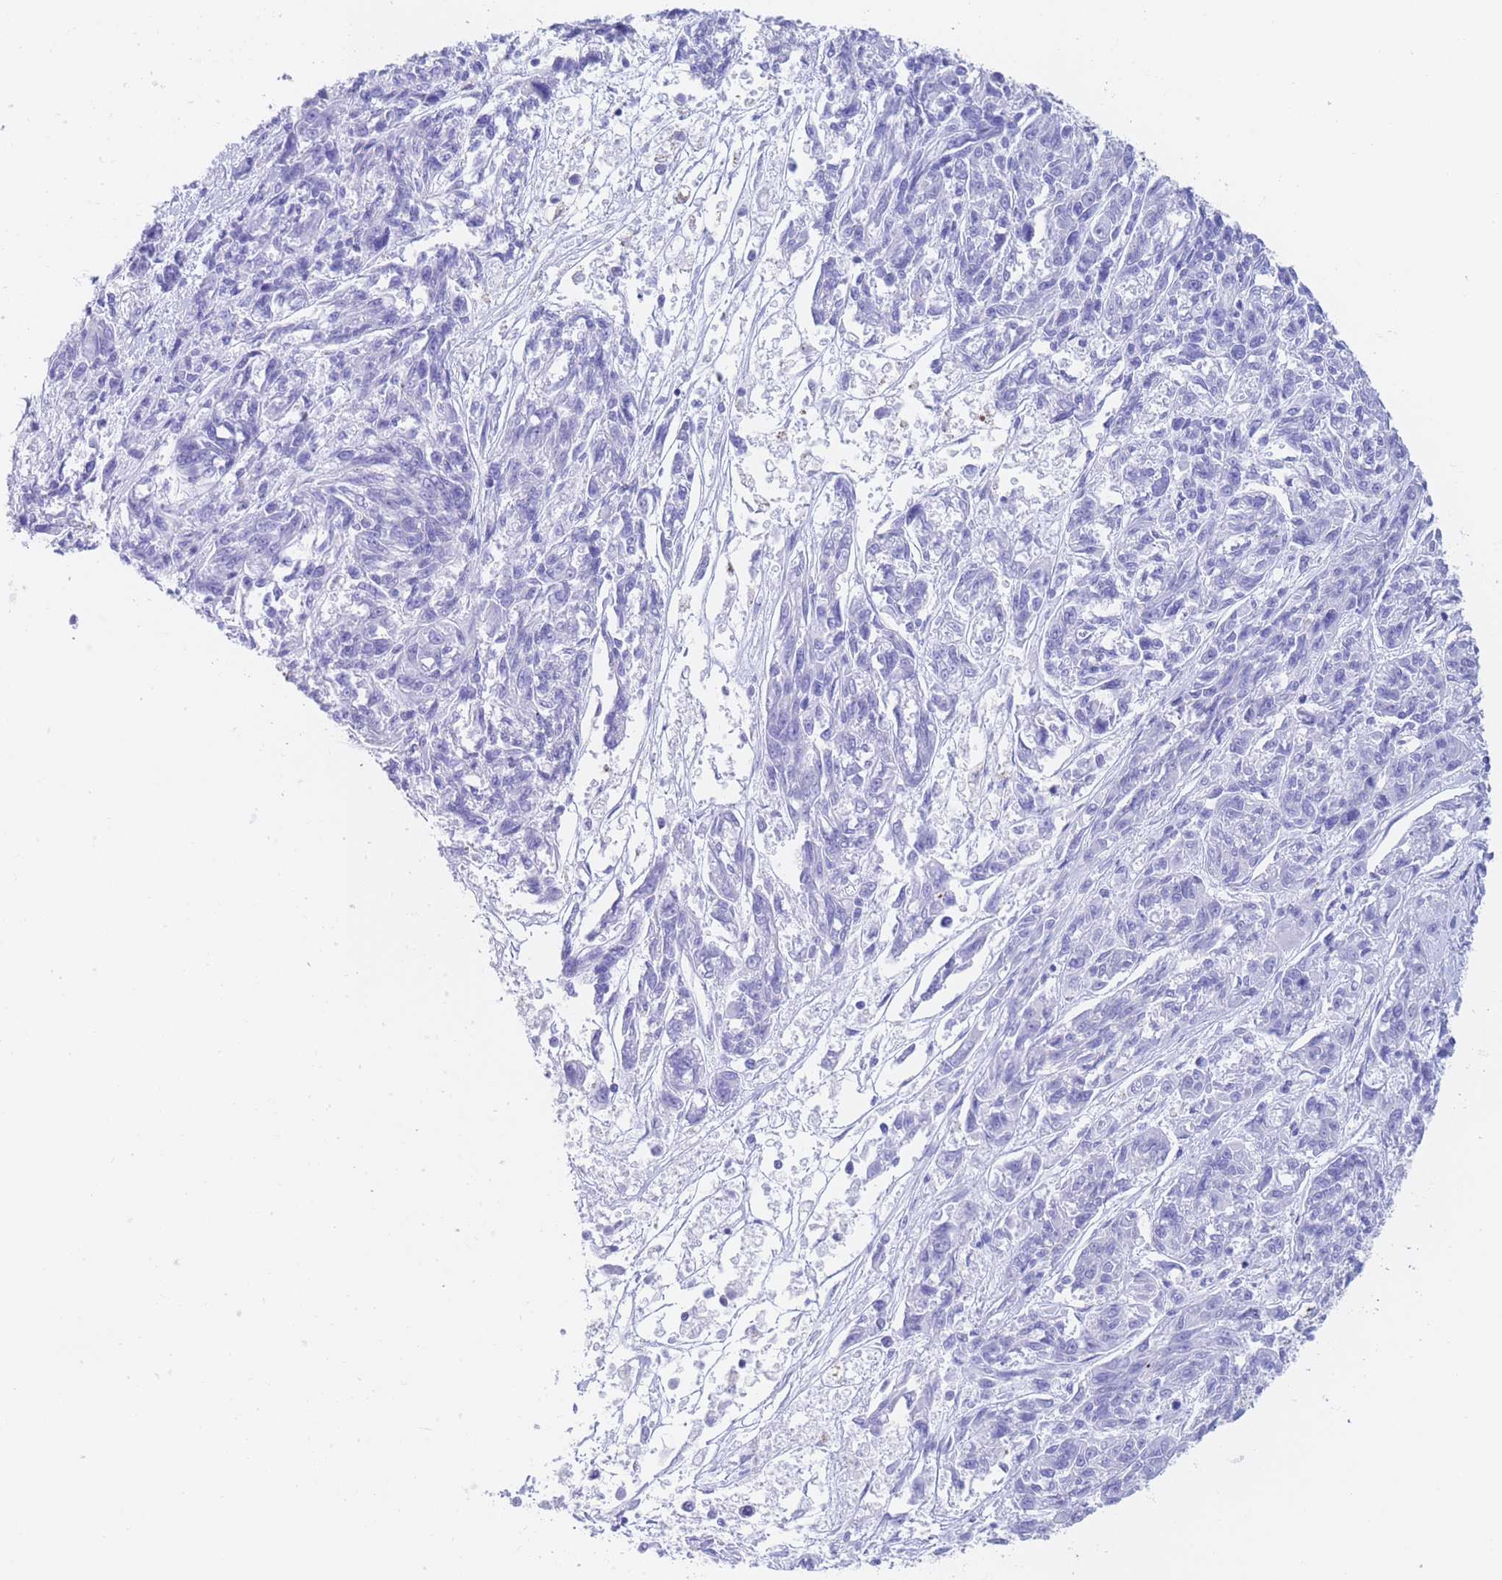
{"staining": {"intensity": "negative", "quantity": "none", "location": "none"}, "tissue": "melanoma", "cell_type": "Tumor cells", "image_type": "cancer", "snomed": [{"axis": "morphology", "description": "Malignant melanoma, NOS"}, {"axis": "topography", "description": "Skin"}], "caption": "Immunohistochemistry (IHC) of melanoma demonstrates no expression in tumor cells.", "gene": "SLCO1B3", "patient": {"sex": "male", "age": 53}}